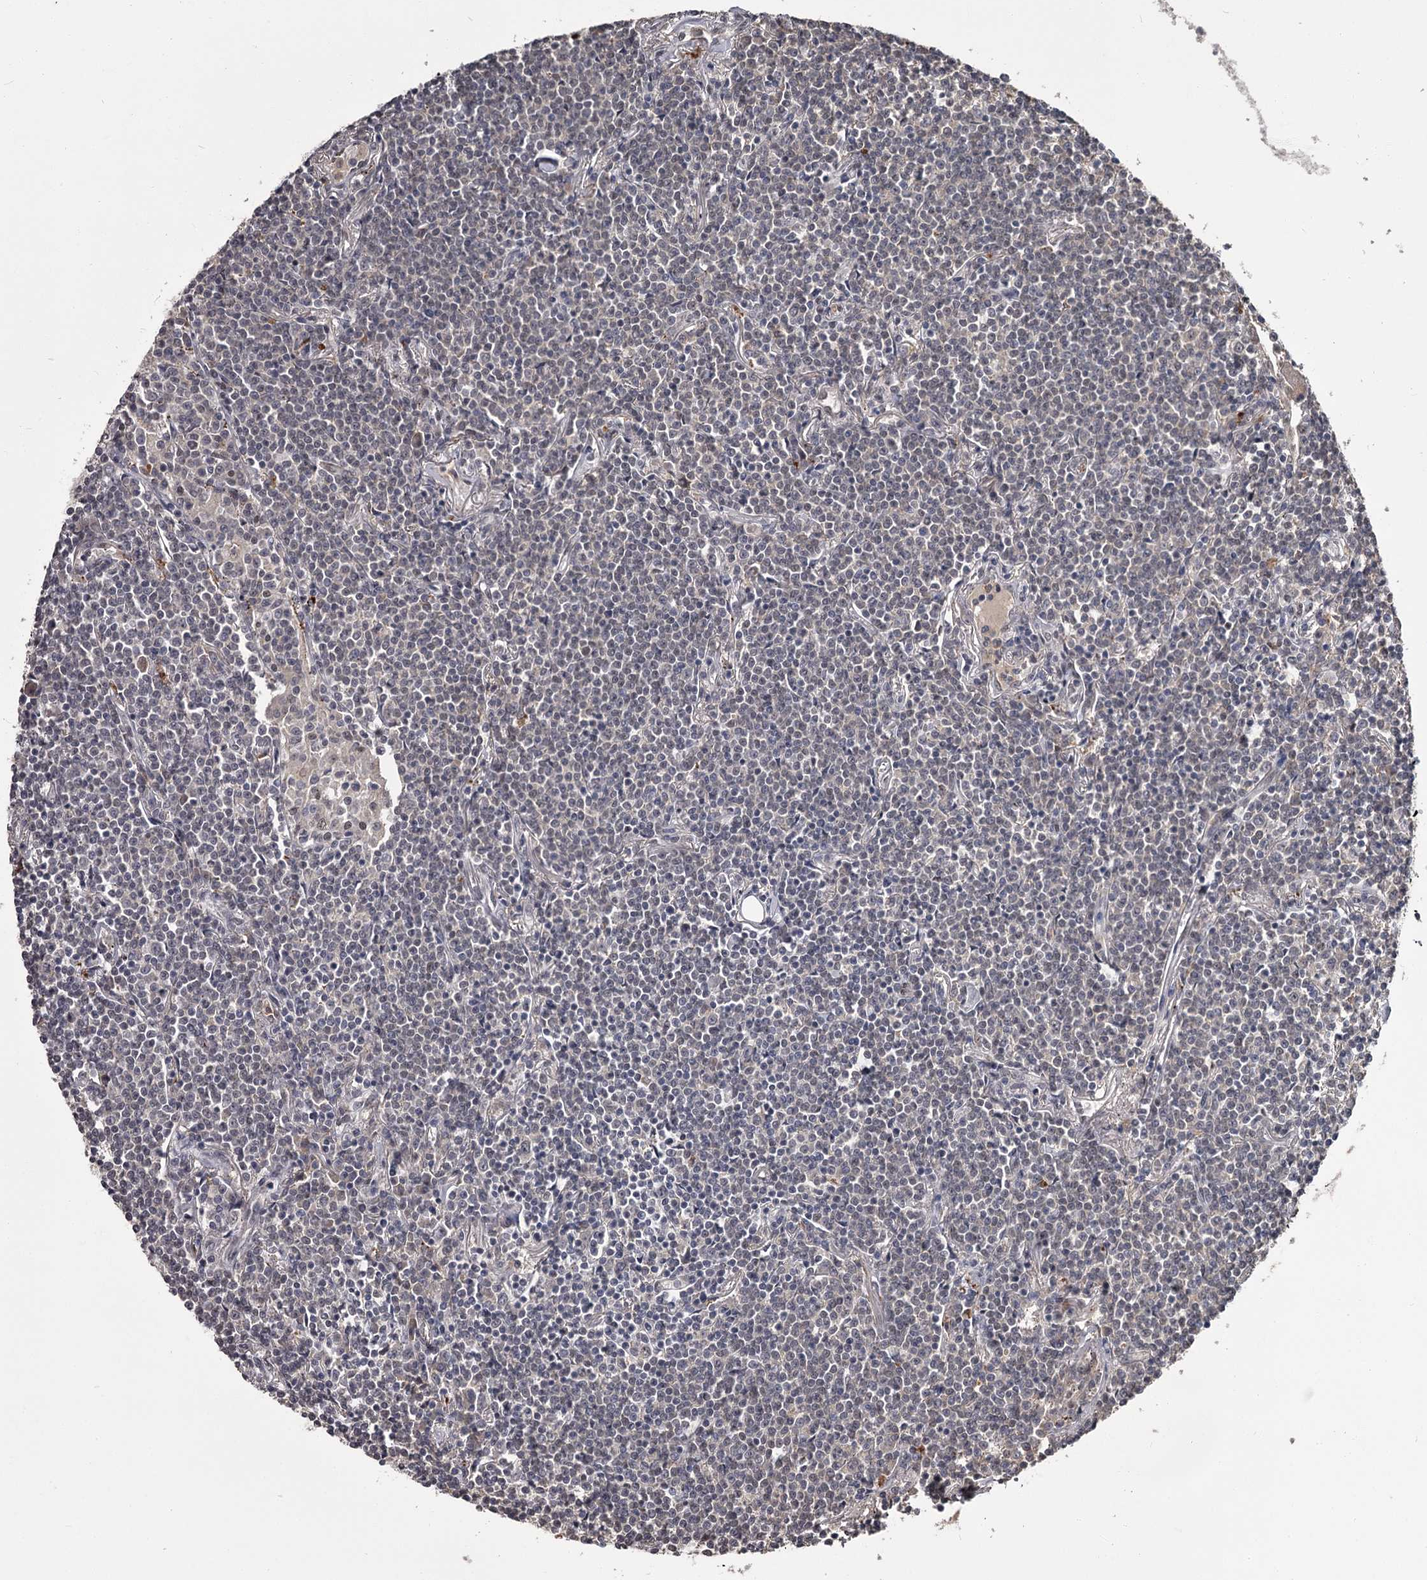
{"staining": {"intensity": "negative", "quantity": "none", "location": "none"}, "tissue": "lymphoma", "cell_type": "Tumor cells", "image_type": "cancer", "snomed": [{"axis": "morphology", "description": "Malignant lymphoma, non-Hodgkin's type, Low grade"}, {"axis": "topography", "description": "Lung"}], "caption": "The photomicrograph reveals no staining of tumor cells in lymphoma.", "gene": "PRPF40B", "patient": {"sex": "female", "age": 71}}